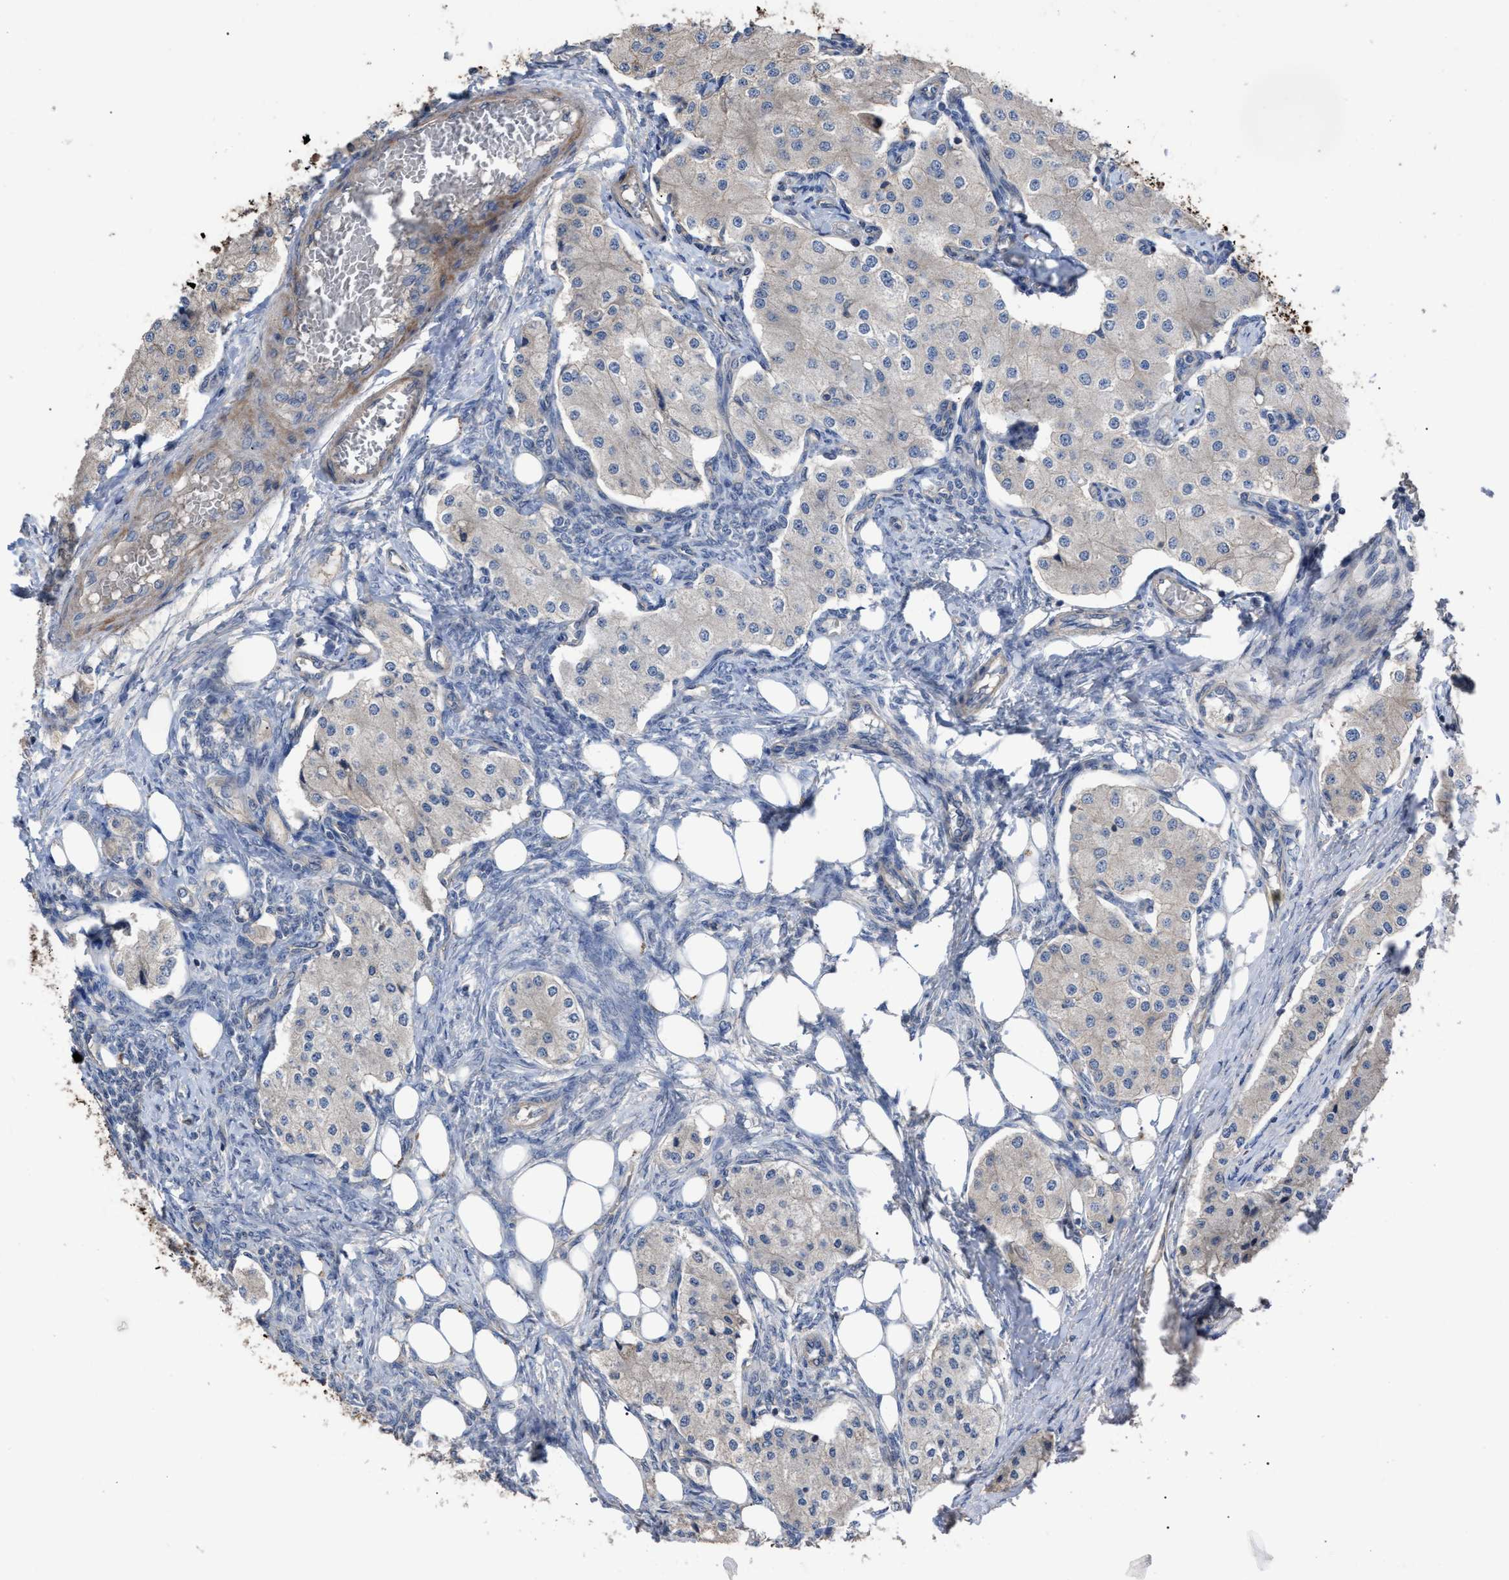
{"staining": {"intensity": "weak", "quantity": "<25%", "location": "cytoplasmic/membranous"}, "tissue": "carcinoid", "cell_type": "Tumor cells", "image_type": "cancer", "snomed": [{"axis": "morphology", "description": "Carcinoid, malignant, NOS"}, {"axis": "topography", "description": "Colon"}], "caption": "Protein analysis of carcinoid exhibits no significant positivity in tumor cells. The staining is performed using DAB (3,3'-diaminobenzidine) brown chromogen with nuclei counter-stained in using hematoxylin.", "gene": "BTN2A1", "patient": {"sex": "female", "age": 52}}